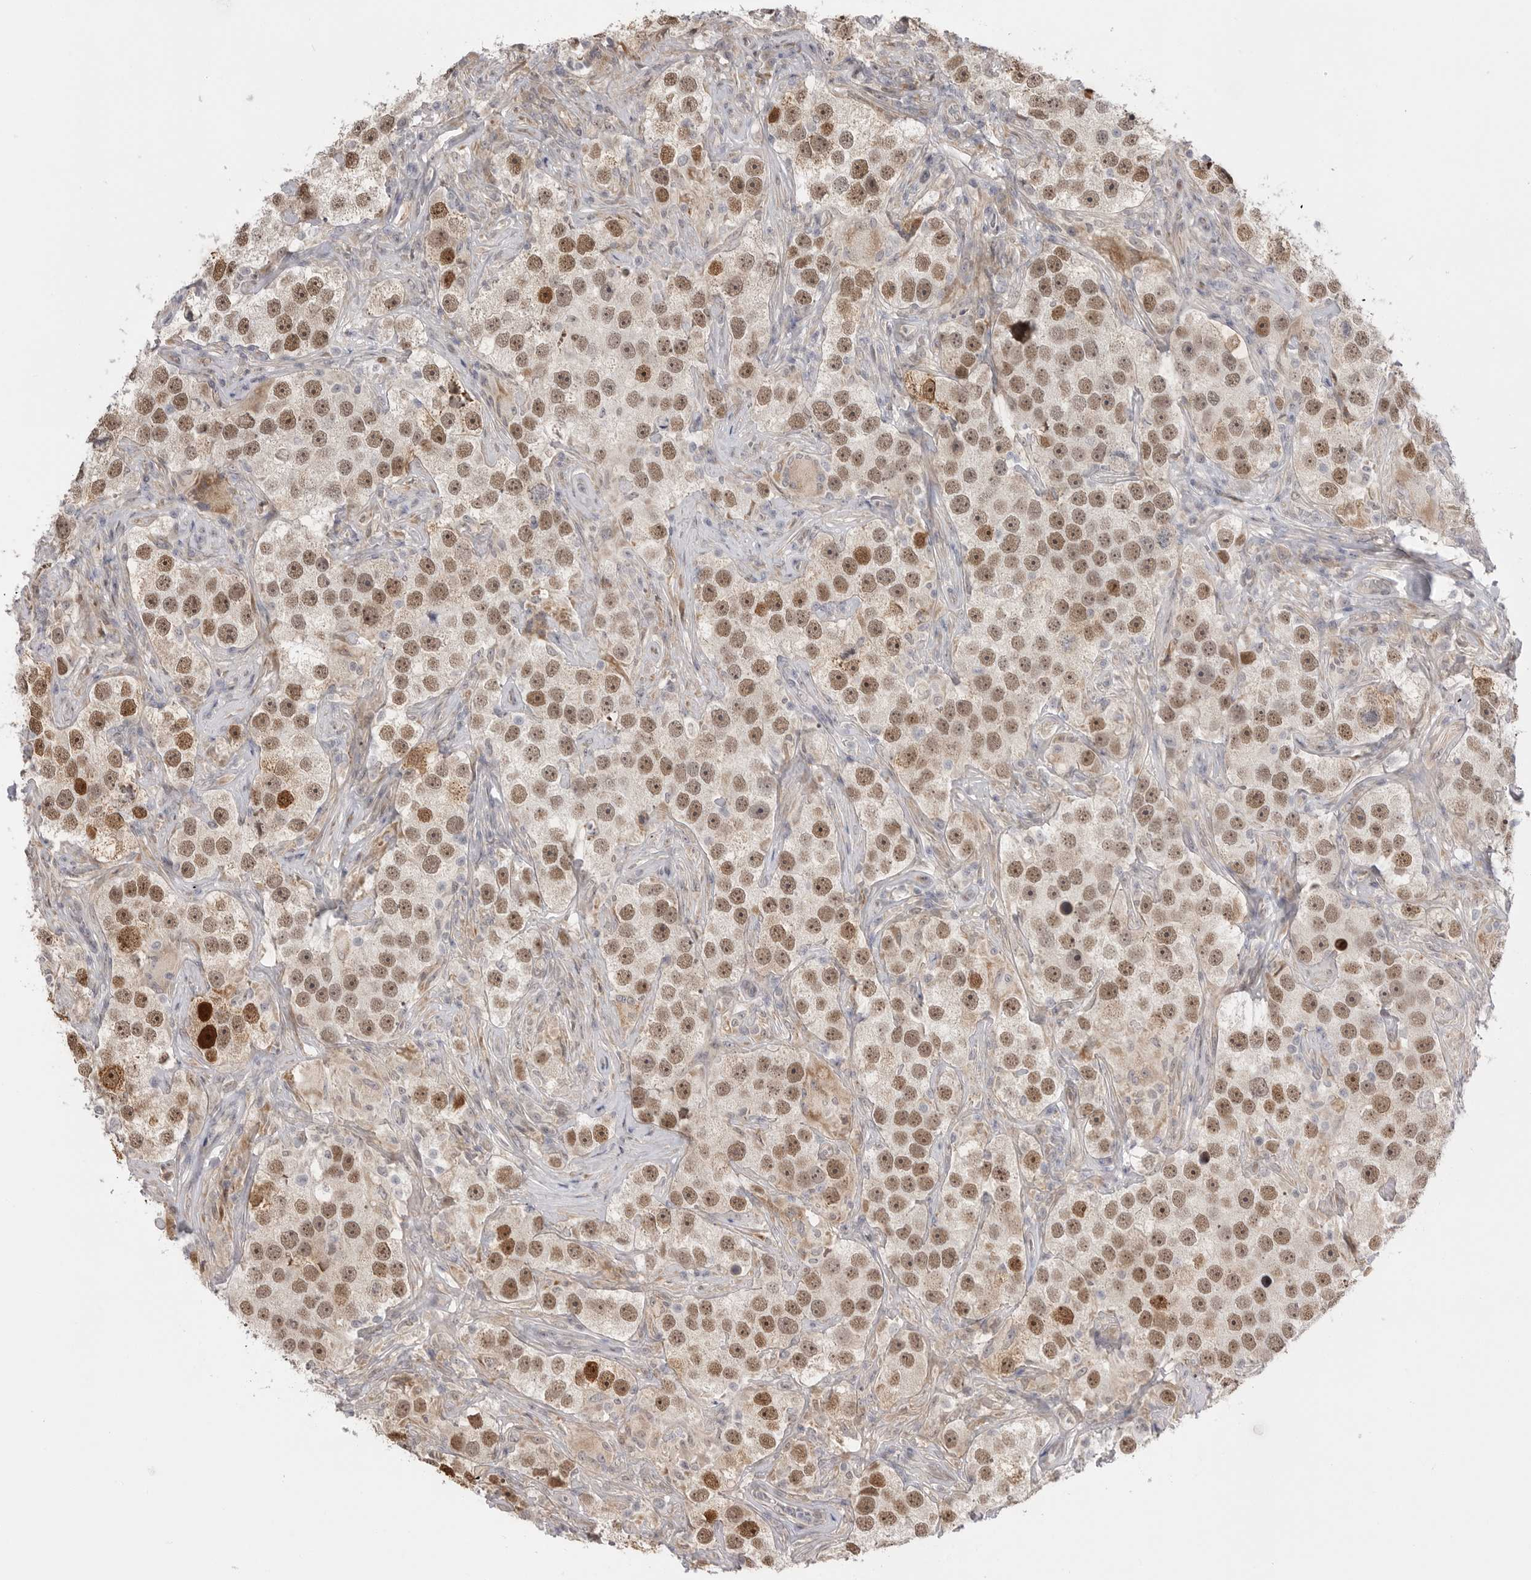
{"staining": {"intensity": "moderate", "quantity": ">75%", "location": "nuclear"}, "tissue": "testis cancer", "cell_type": "Tumor cells", "image_type": "cancer", "snomed": [{"axis": "morphology", "description": "Seminoma, NOS"}, {"axis": "topography", "description": "Testis"}], "caption": "IHC staining of testis cancer (seminoma), which demonstrates medium levels of moderate nuclear positivity in approximately >75% of tumor cells indicating moderate nuclear protein staining. The staining was performed using DAB (brown) for protein detection and nuclei were counterstained in hematoxylin (blue).", "gene": "GGT6", "patient": {"sex": "male", "age": 49}}